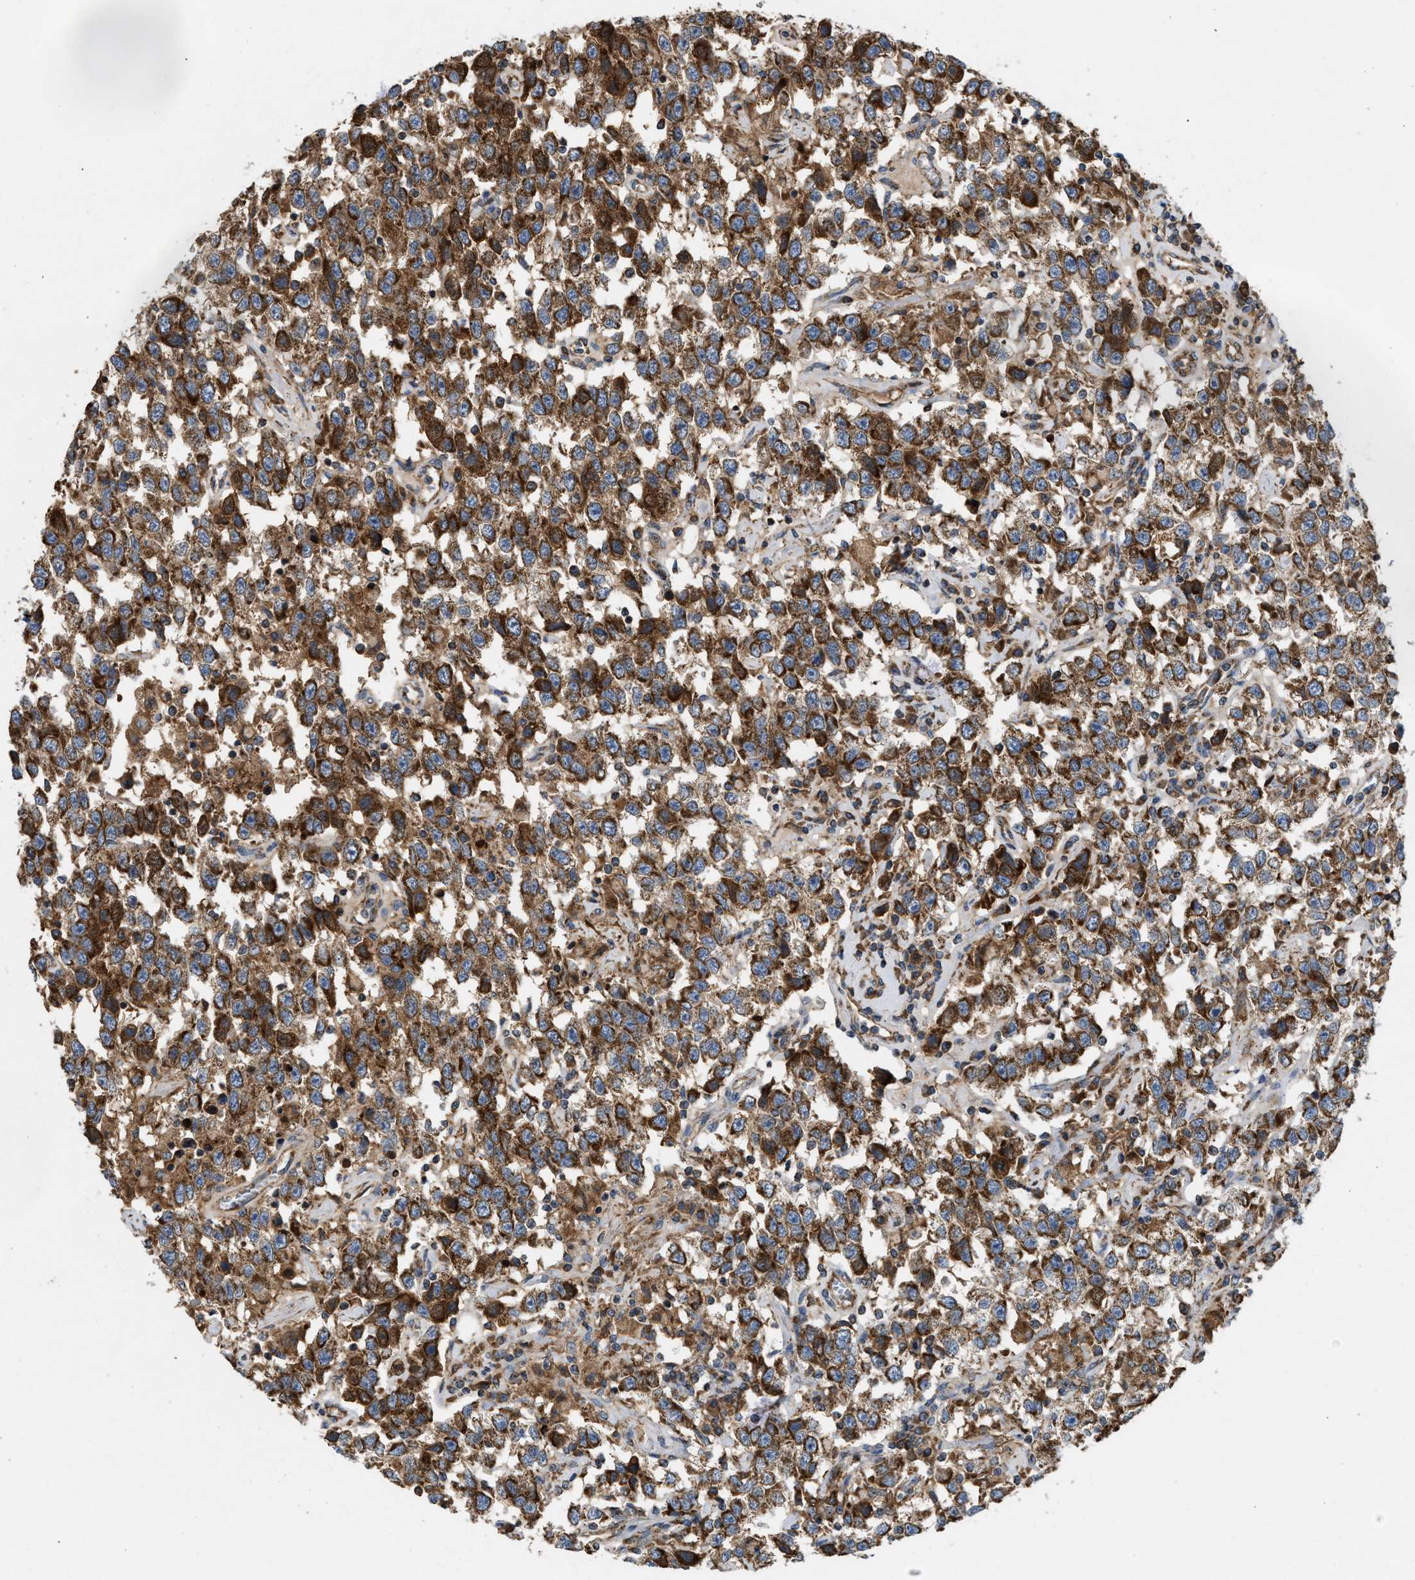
{"staining": {"intensity": "strong", "quantity": ">75%", "location": "cytoplasmic/membranous"}, "tissue": "testis cancer", "cell_type": "Tumor cells", "image_type": "cancer", "snomed": [{"axis": "morphology", "description": "Seminoma, NOS"}, {"axis": "topography", "description": "Testis"}], "caption": "Immunohistochemical staining of human testis seminoma displays strong cytoplasmic/membranous protein expression in about >75% of tumor cells.", "gene": "TACO1", "patient": {"sex": "male", "age": 41}}